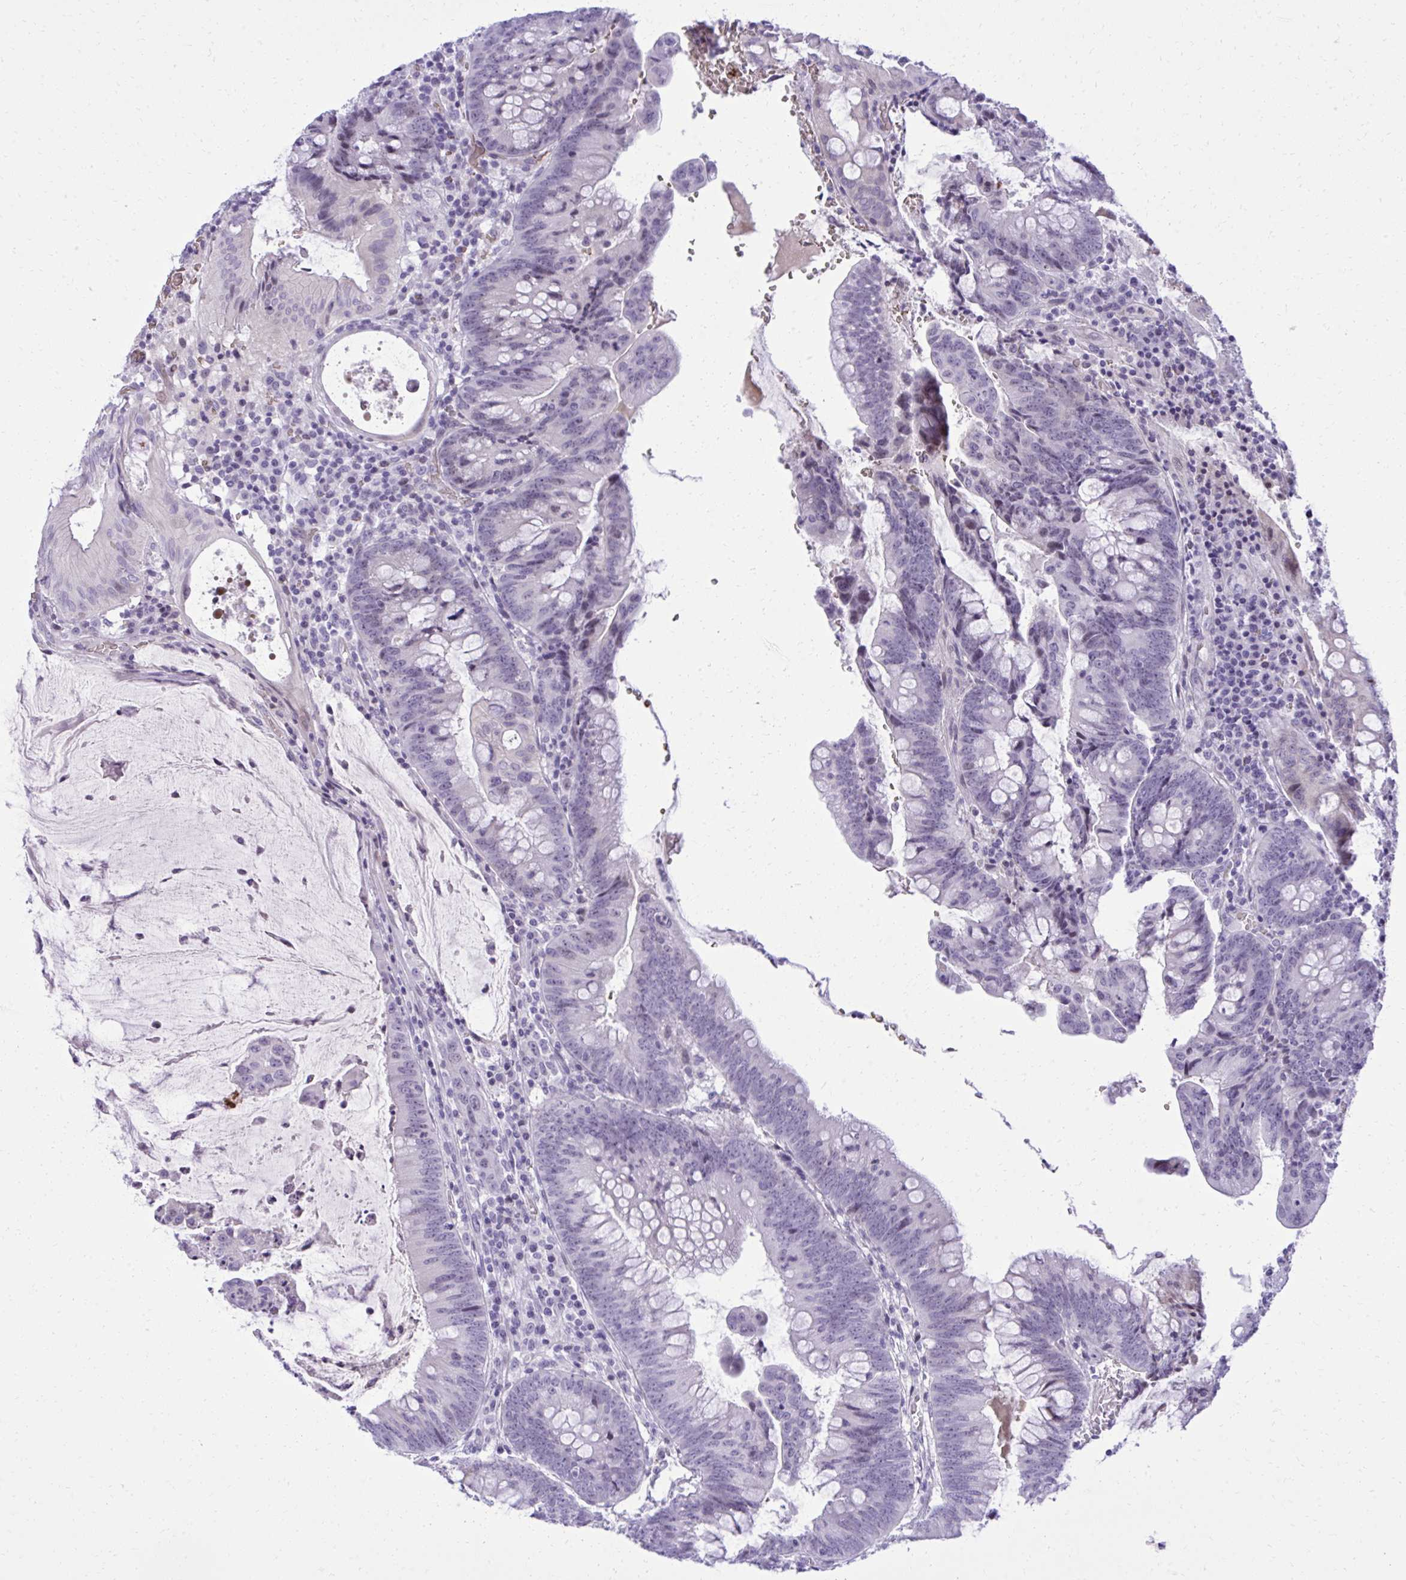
{"staining": {"intensity": "negative", "quantity": "none", "location": "none"}, "tissue": "colorectal cancer", "cell_type": "Tumor cells", "image_type": "cancer", "snomed": [{"axis": "morphology", "description": "Adenocarcinoma, NOS"}, {"axis": "topography", "description": "Colon"}], "caption": "A histopathology image of adenocarcinoma (colorectal) stained for a protein displays no brown staining in tumor cells.", "gene": "PITPNM3", "patient": {"sex": "male", "age": 62}}